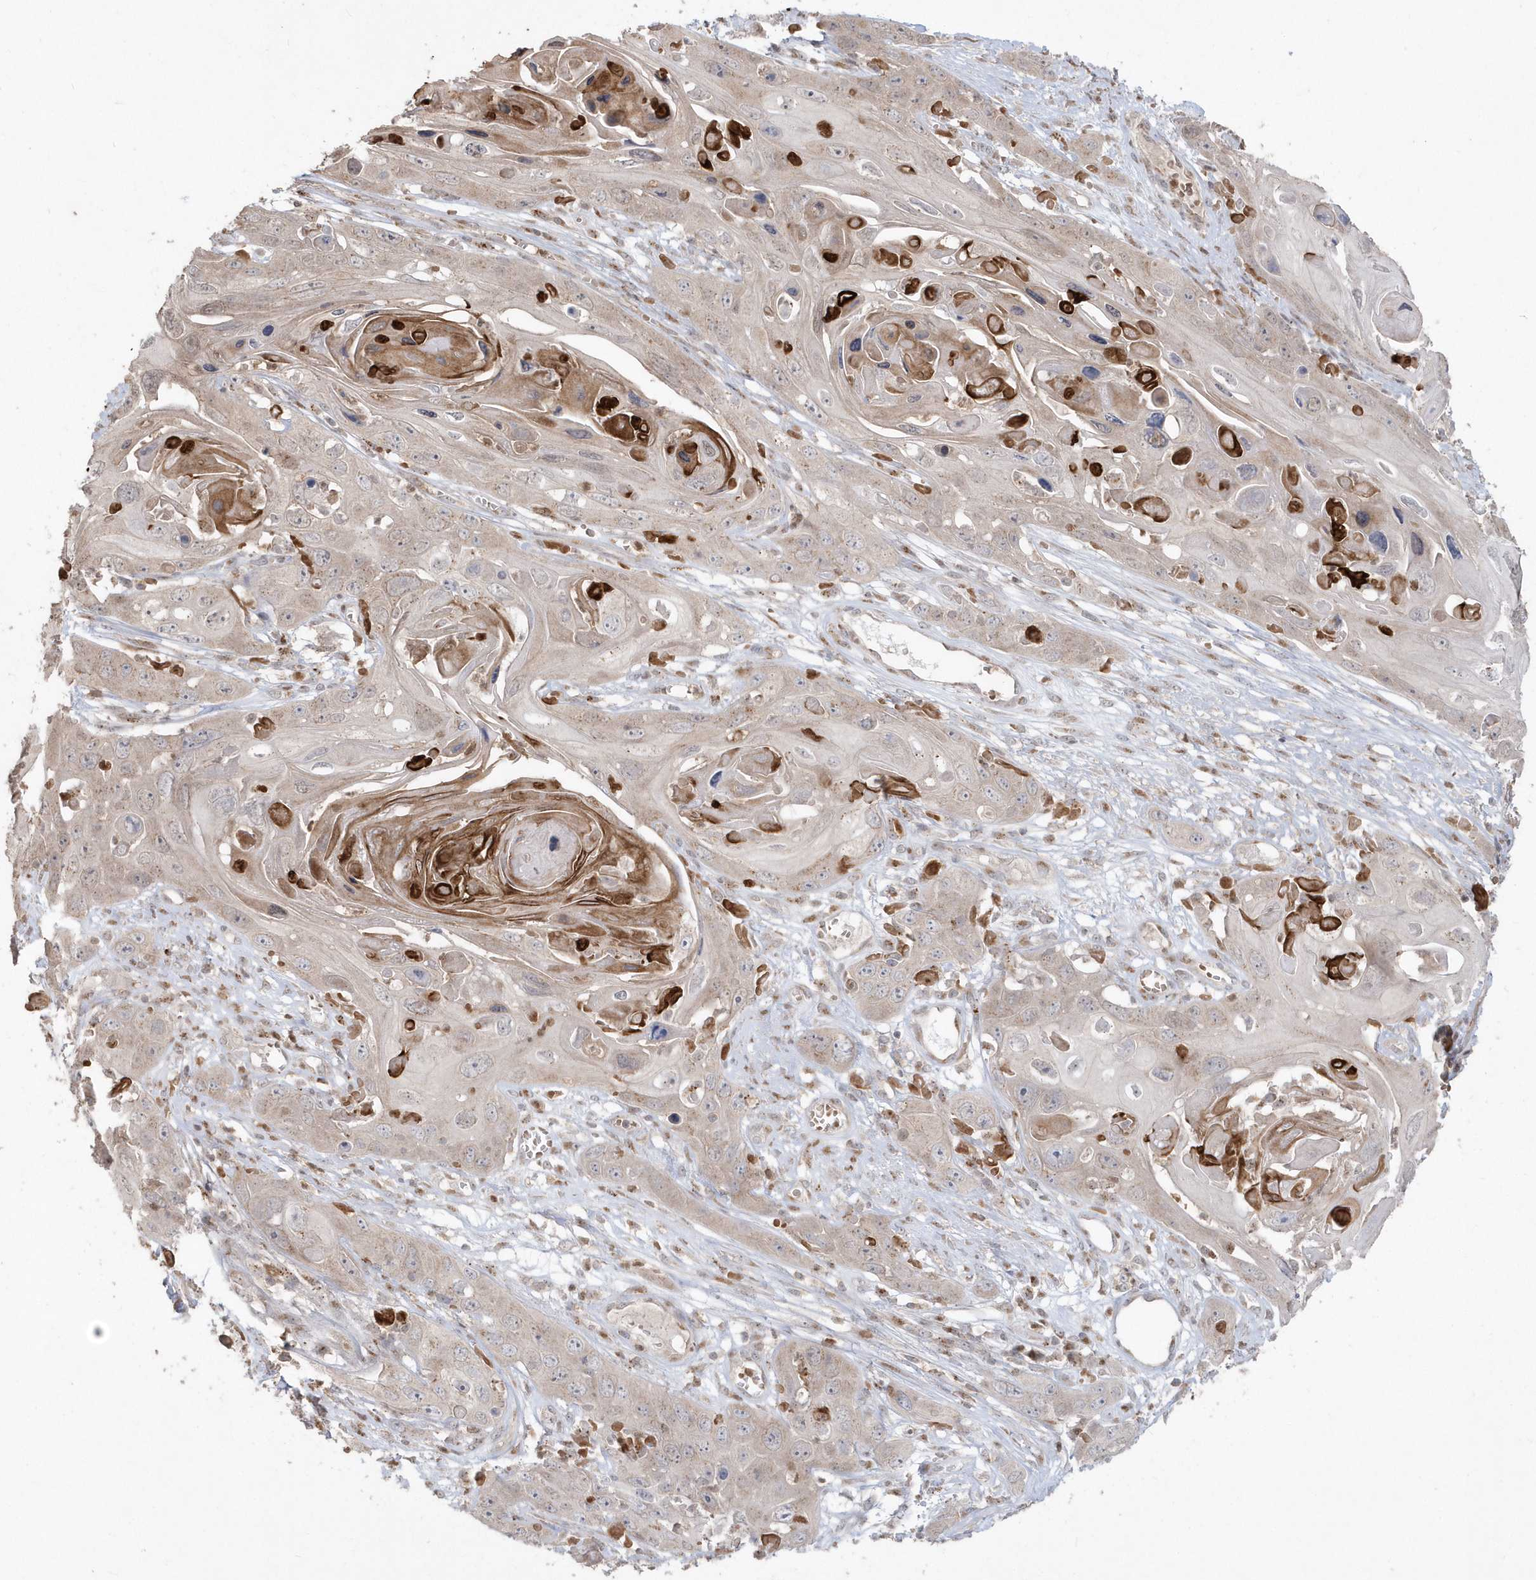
{"staining": {"intensity": "weak", "quantity": "<25%", "location": "cytoplasmic/membranous"}, "tissue": "skin cancer", "cell_type": "Tumor cells", "image_type": "cancer", "snomed": [{"axis": "morphology", "description": "Squamous cell carcinoma, NOS"}, {"axis": "topography", "description": "Skin"}], "caption": "The micrograph shows no staining of tumor cells in skin squamous cell carcinoma.", "gene": "GEMIN6", "patient": {"sex": "male", "age": 55}}